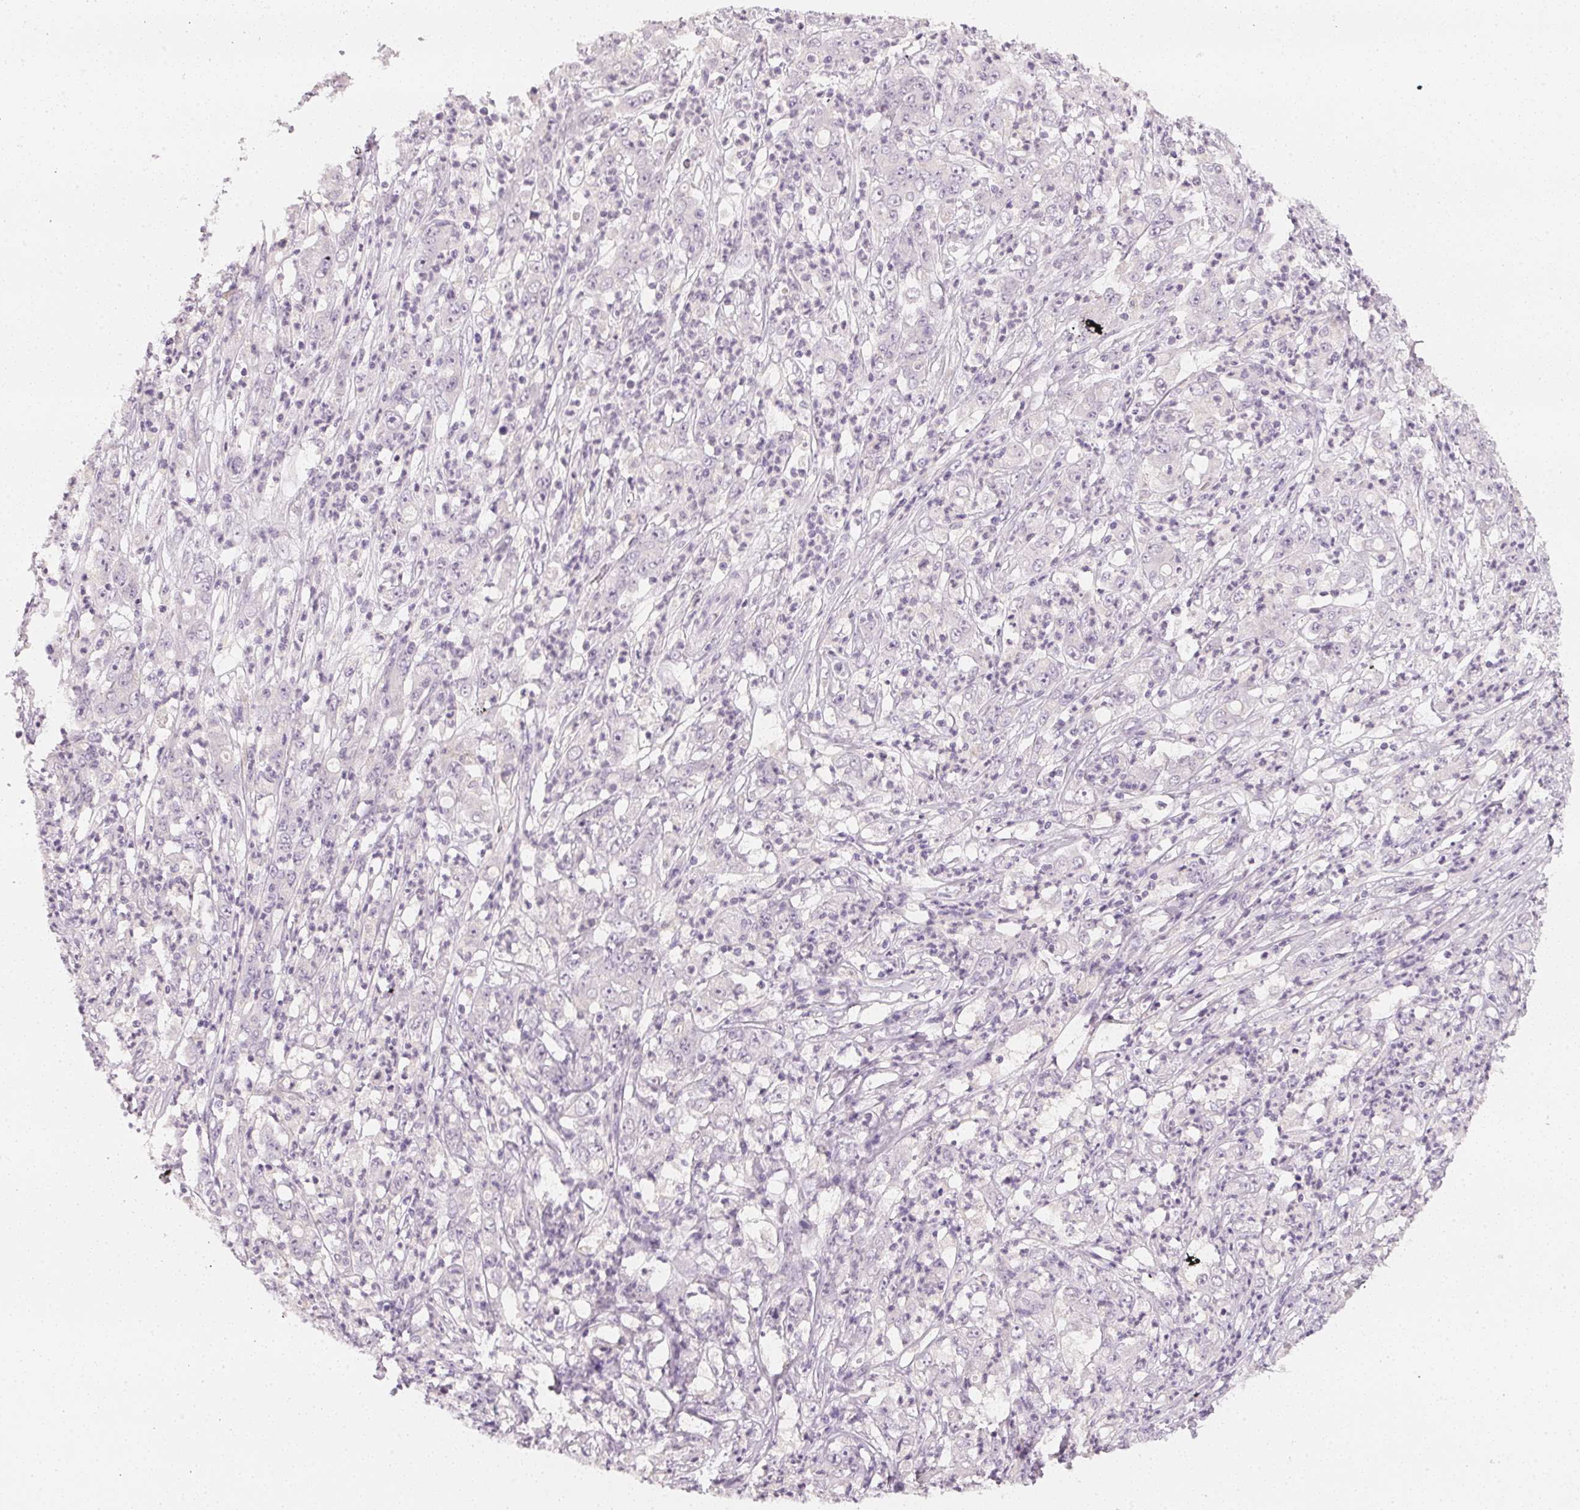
{"staining": {"intensity": "negative", "quantity": "none", "location": "none"}, "tissue": "stomach cancer", "cell_type": "Tumor cells", "image_type": "cancer", "snomed": [{"axis": "morphology", "description": "Adenocarcinoma, NOS"}, {"axis": "topography", "description": "Stomach, lower"}], "caption": "This is a micrograph of immunohistochemistry staining of adenocarcinoma (stomach), which shows no positivity in tumor cells.", "gene": "CFAP276", "patient": {"sex": "female", "age": 71}}